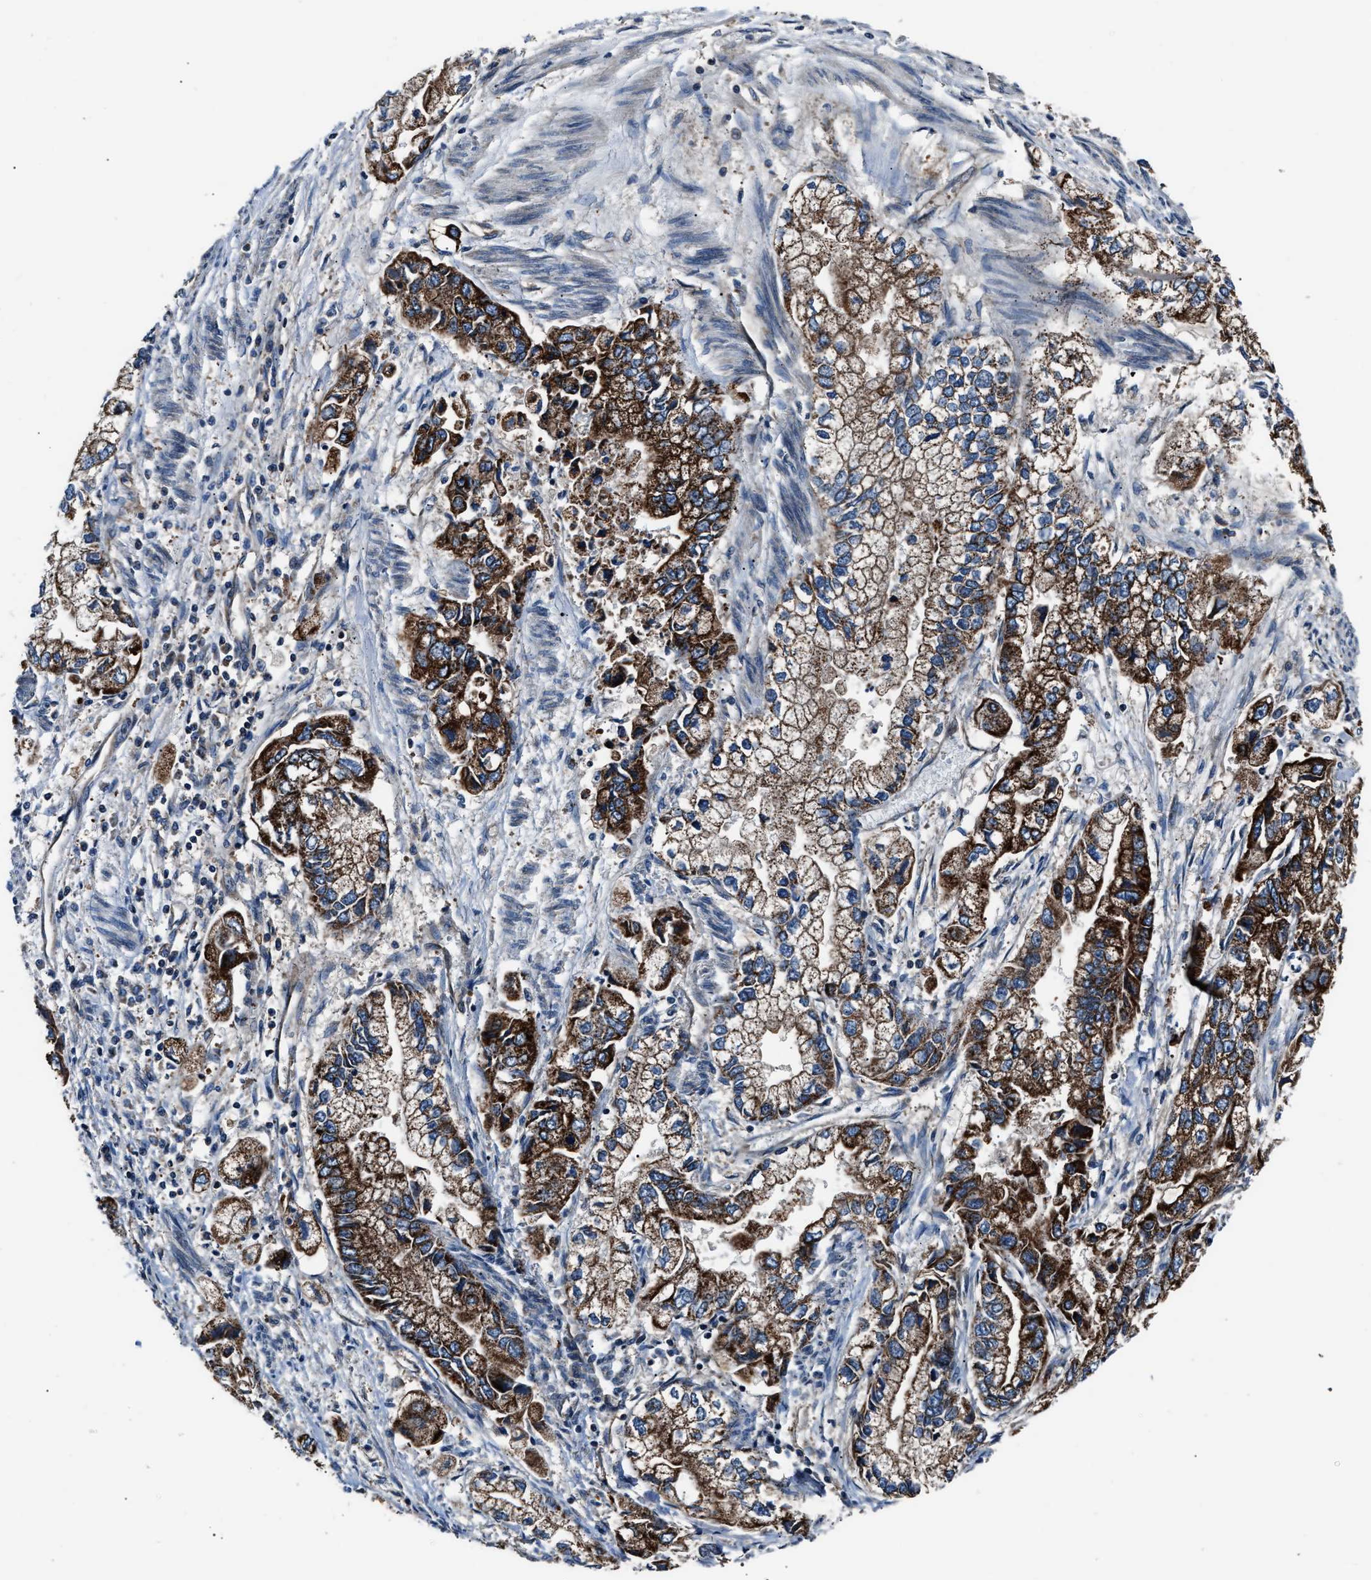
{"staining": {"intensity": "strong", "quantity": ">75%", "location": "cytoplasmic/membranous"}, "tissue": "stomach cancer", "cell_type": "Tumor cells", "image_type": "cancer", "snomed": [{"axis": "morphology", "description": "Normal tissue, NOS"}, {"axis": "morphology", "description": "Adenocarcinoma, NOS"}, {"axis": "topography", "description": "Stomach"}], "caption": "Stomach cancer (adenocarcinoma) stained with IHC demonstrates strong cytoplasmic/membranous expression in about >75% of tumor cells.", "gene": "GGCT", "patient": {"sex": "male", "age": 62}}